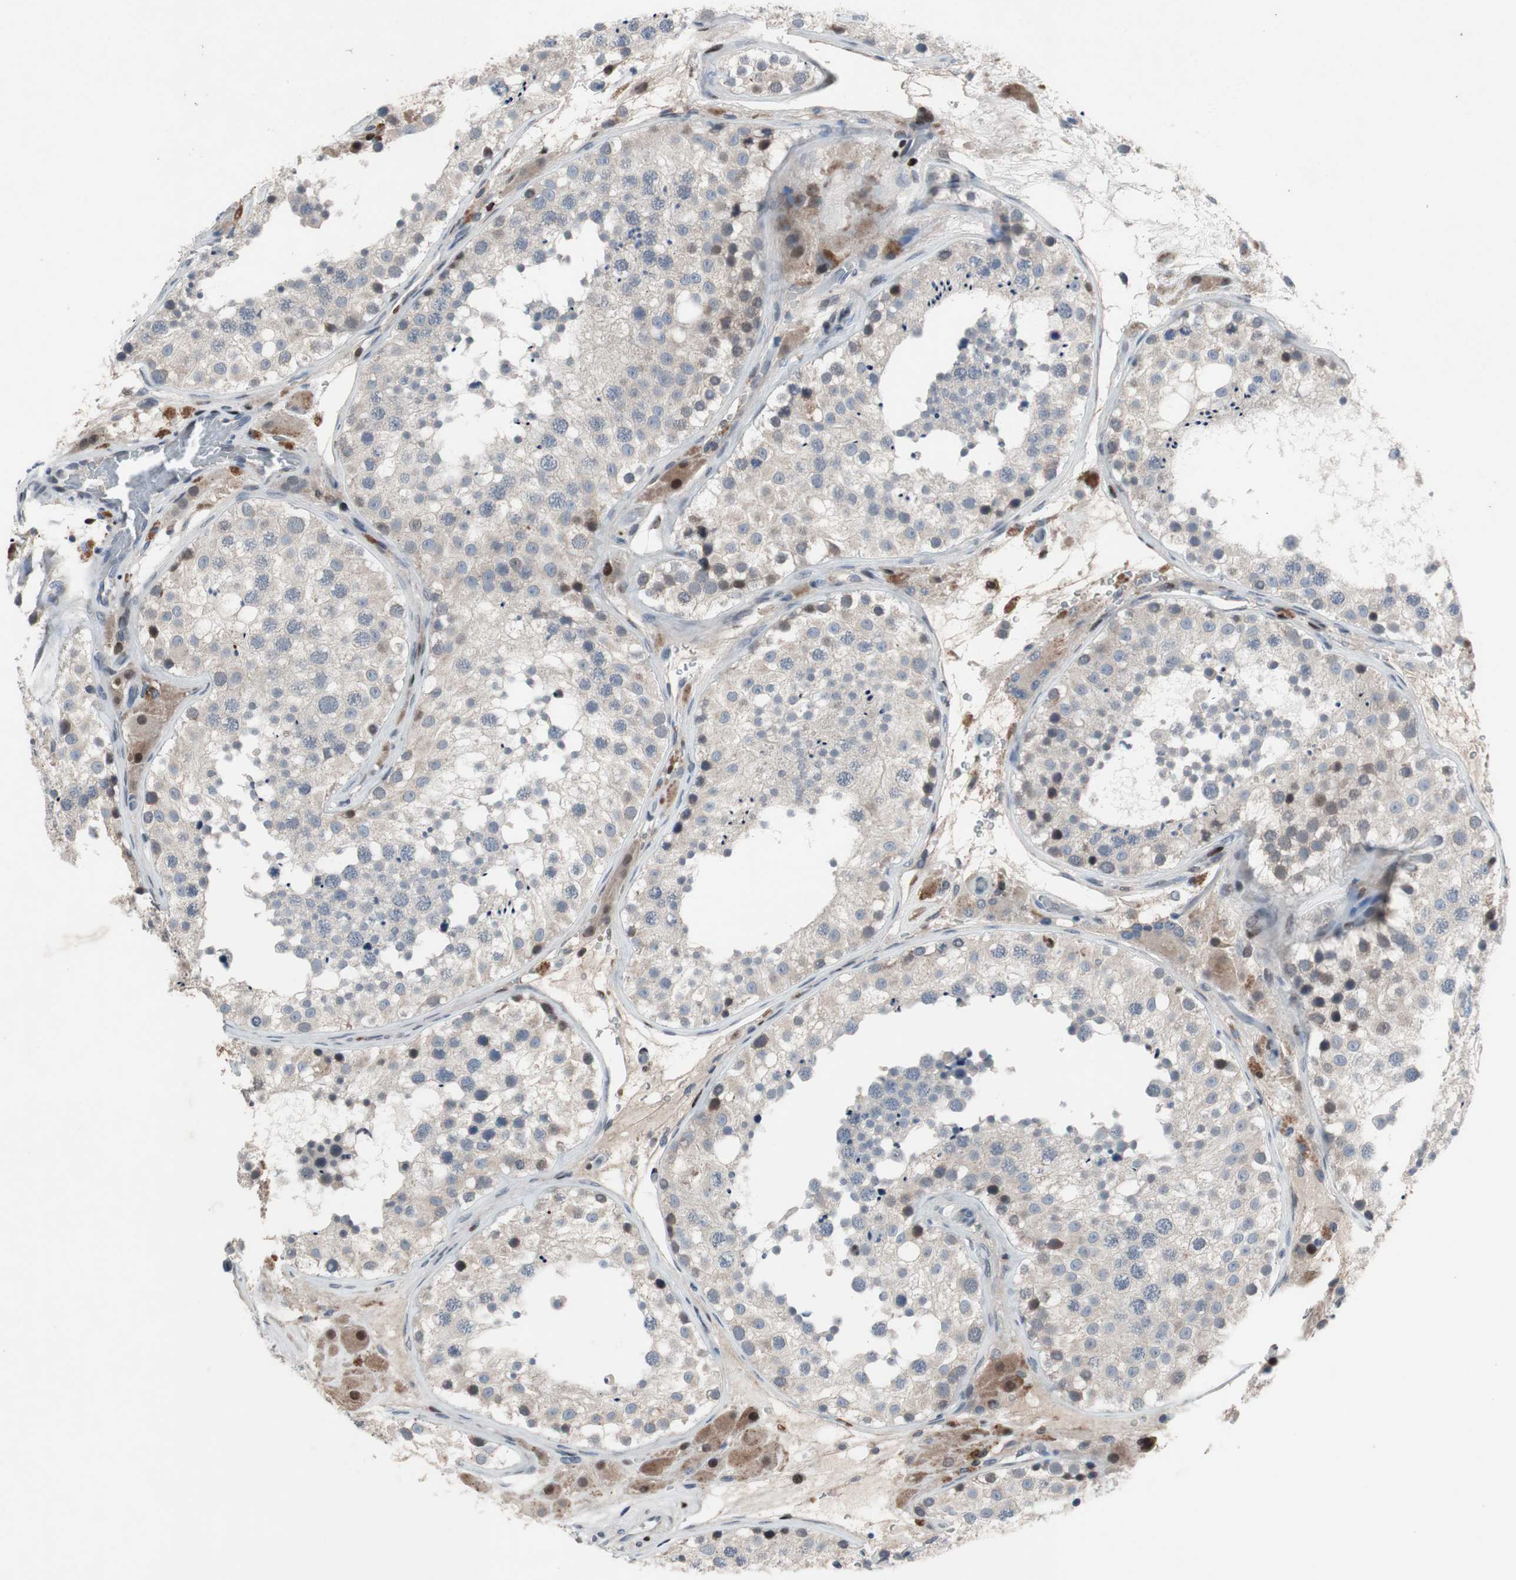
{"staining": {"intensity": "moderate", "quantity": "<25%", "location": "cytoplasmic/membranous,nuclear"}, "tissue": "testis", "cell_type": "Cells in seminiferous ducts", "image_type": "normal", "snomed": [{"axis": "morphology", "description": "Normal tissue, NOS"}, {"axis": "topography", "description": "Testis"}], "caption": "Immunohistochemical staining of benign testis shows <25% levels of moderate cytoplasmic/membranous,nuclear protein expression in about <25% of cells in seminiferous ducts.", "gene": "MUTYH", "patient": {"sex": "male", "age": 26}}